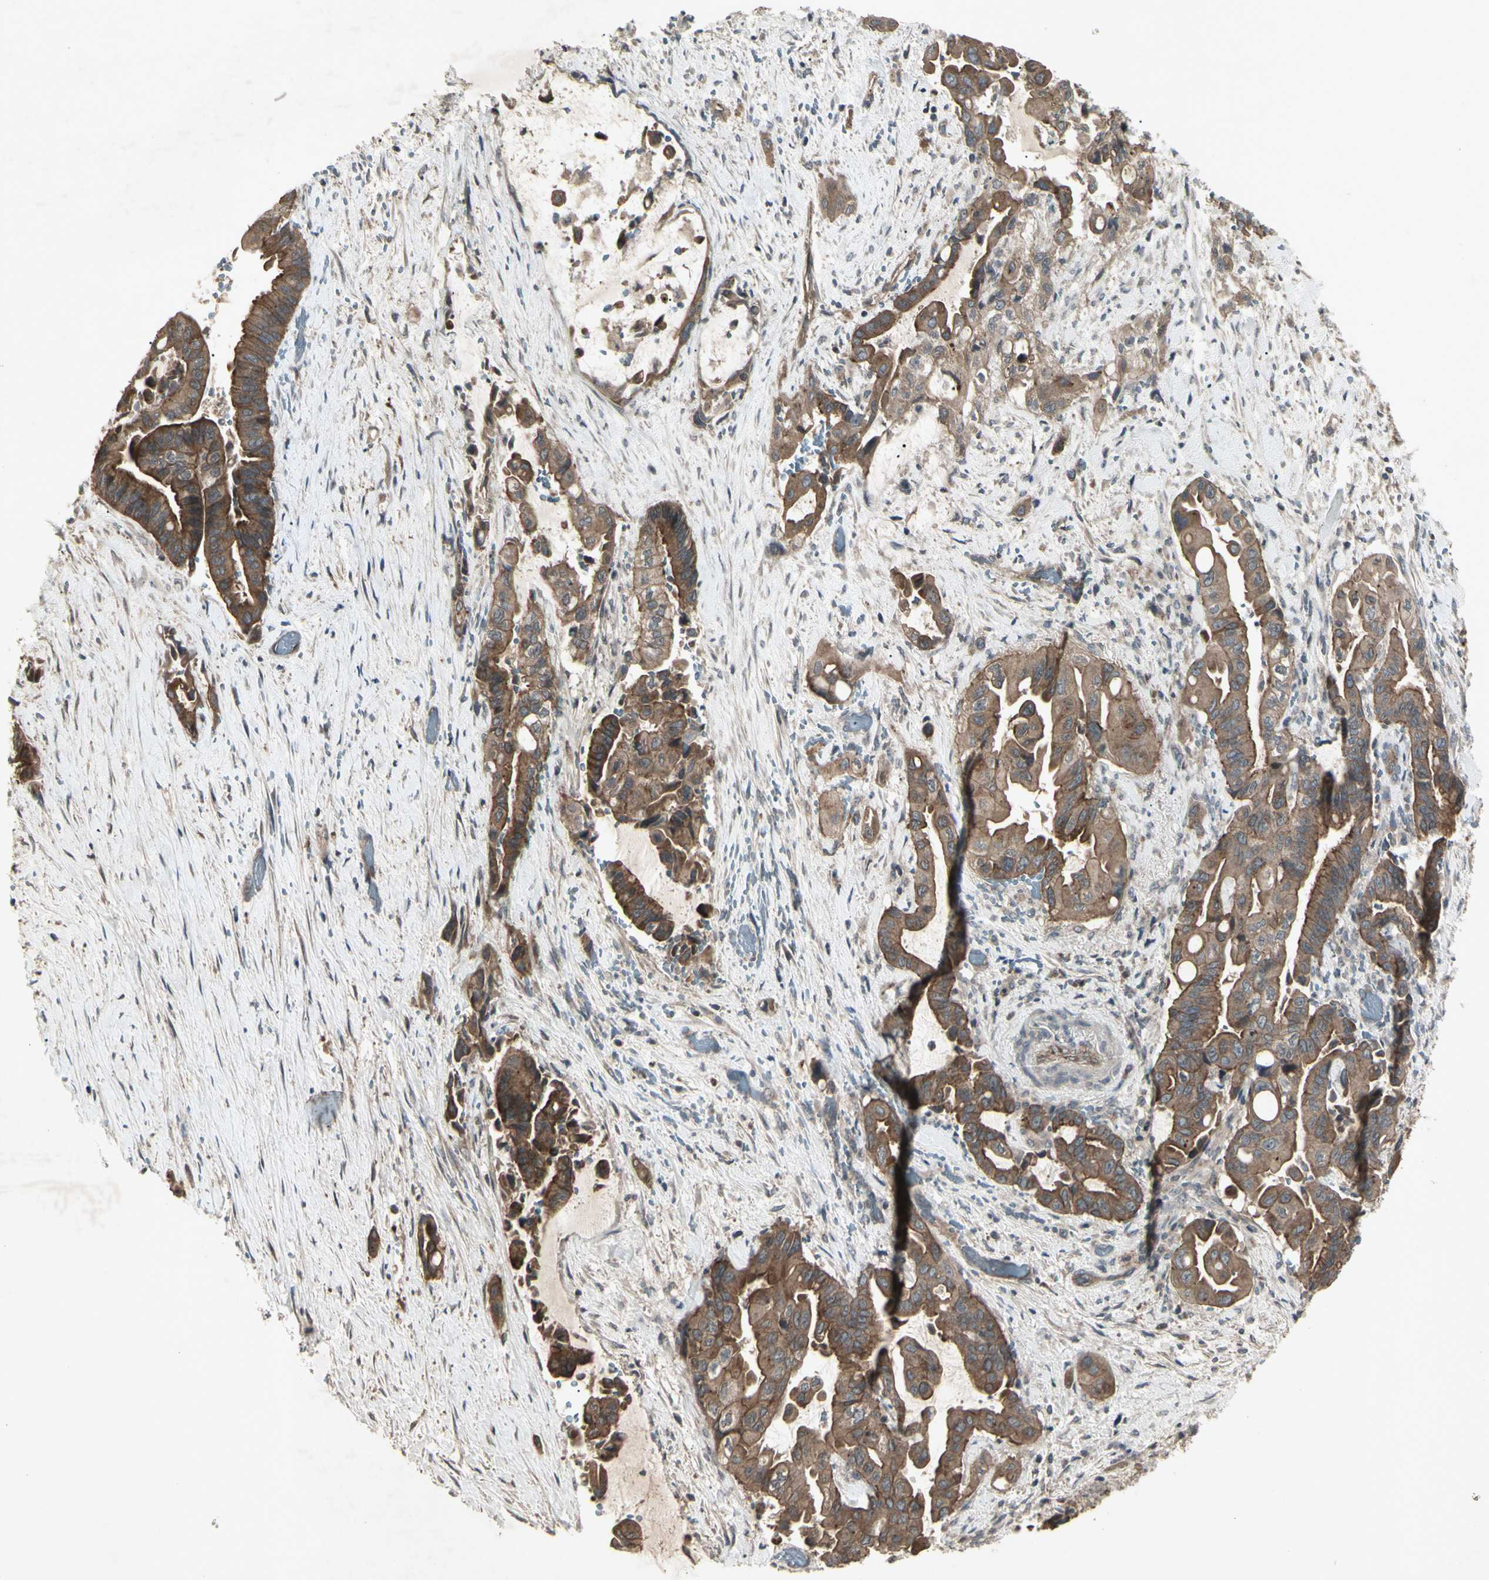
{"staining": {"intensity": "moderate", "quantity": ">75%", "location": "cytoplasmic/membranous"}, "tissue": "liver cancer", "cell_type": "Tumor cells", "image_type": "cancer", "snomed": [{"axis": "morphology", "description": "Cholangiocarcinoma"}, {"axis": "topography", "description": "Liver"}], "caption": "Human liver cholangiocarcinoma stained with a protein marker shows moderate staining in tumor cells.", "gene": "JAG1", "patient": {"sex": "female", "age": 61}}